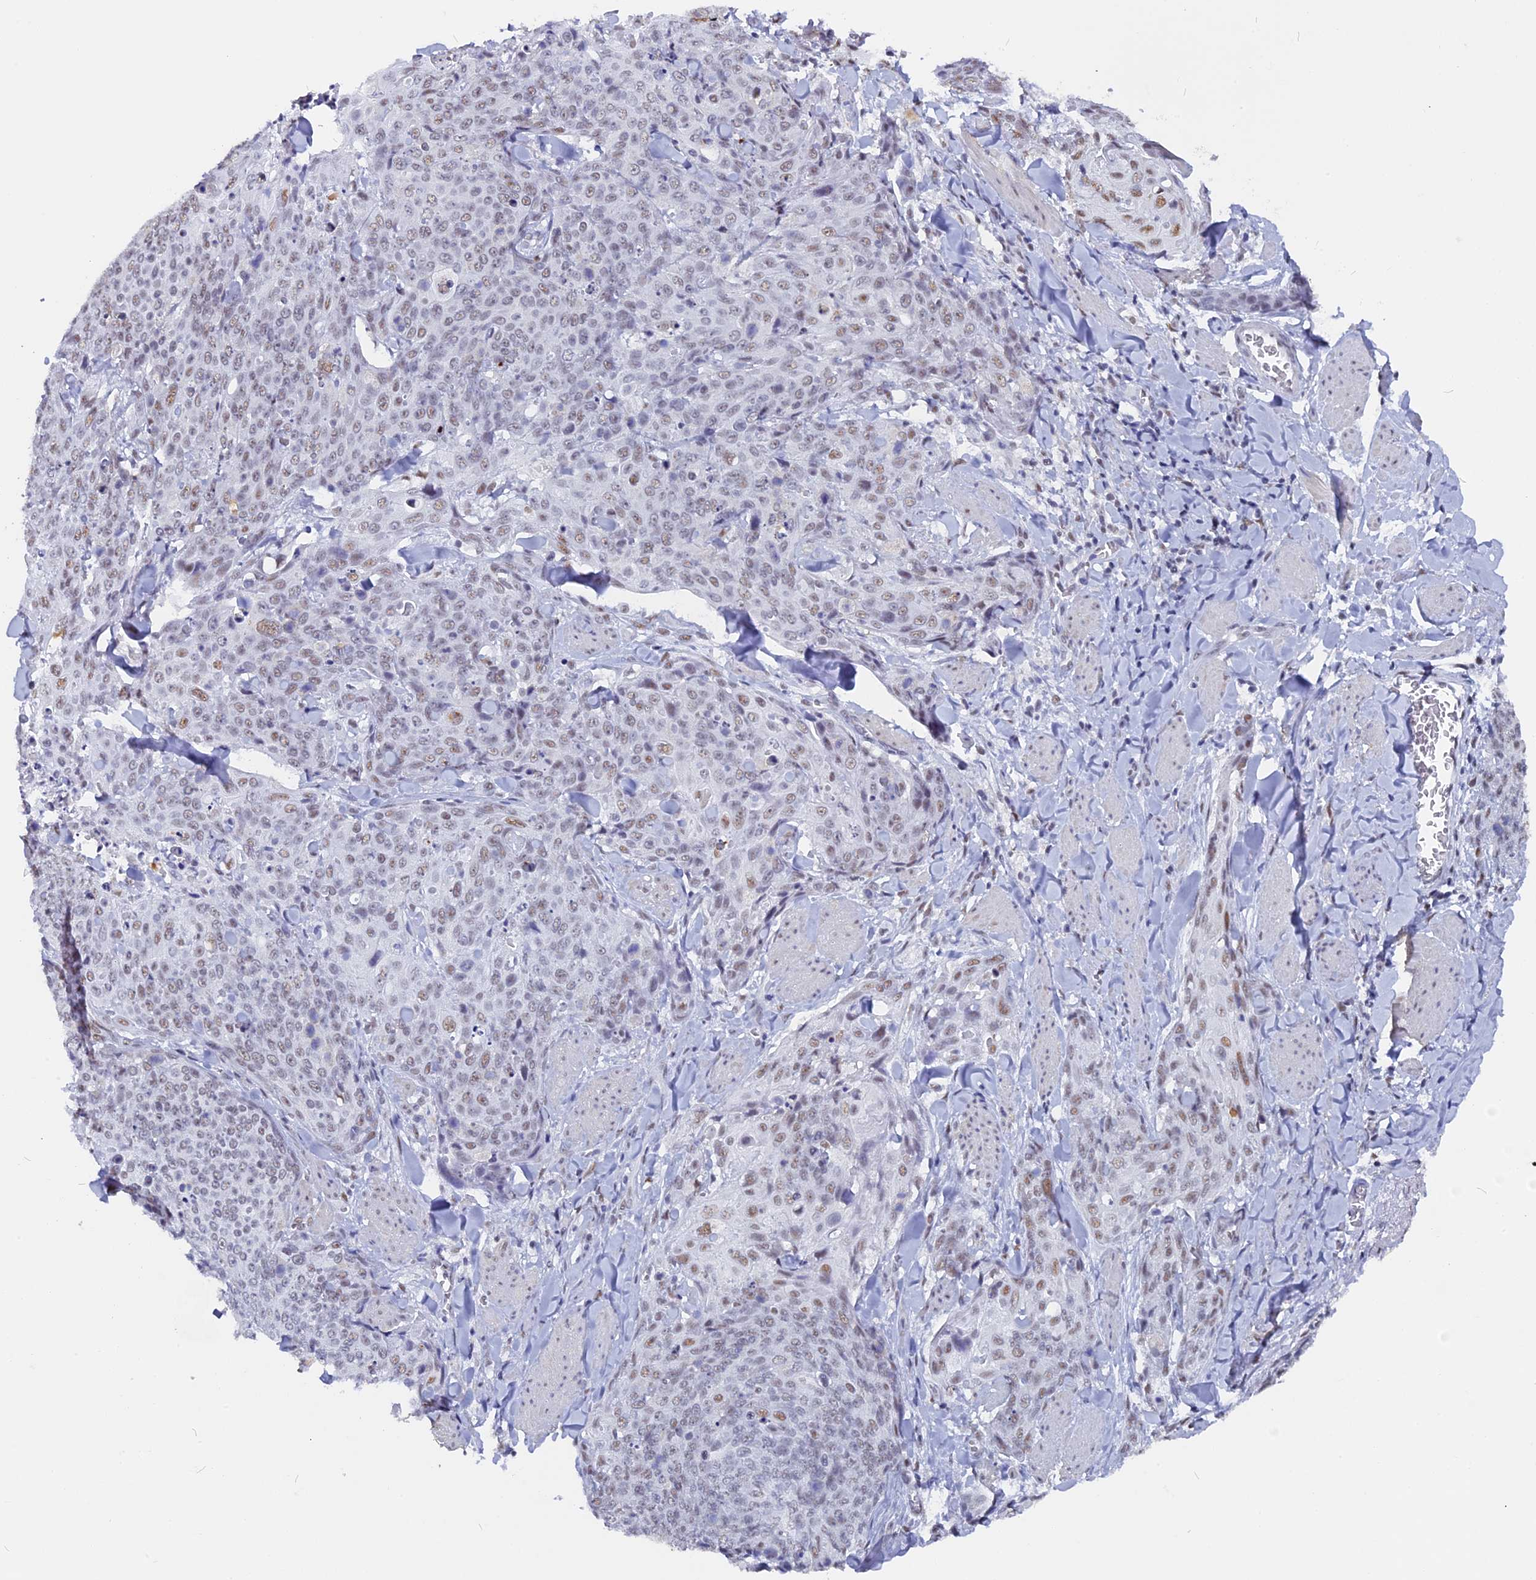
{"staining": {"intensity": "weak", "quantity": "25%-75%", "location": "nuclear"}, "tissue": "skin cancer", "cell_type": "Tumor cells", "image_type": "cancer", "snomed": [{"axis": "morphology", "description": "Squamous cell carcinoma, NOS"}, {"axis": "topography", "description": "Skin"}, {"axis": "topography", "description": "Vulva"}], "caption": "Approximately 25%-75% of tumor cells in skin cancer (squamous cell carcinoma) display weak nuclear protein staining as visualized by brown immunohistochemical staining.", "gene": "CD2BP2", "patient": {"sex": "female", "age": 85}}